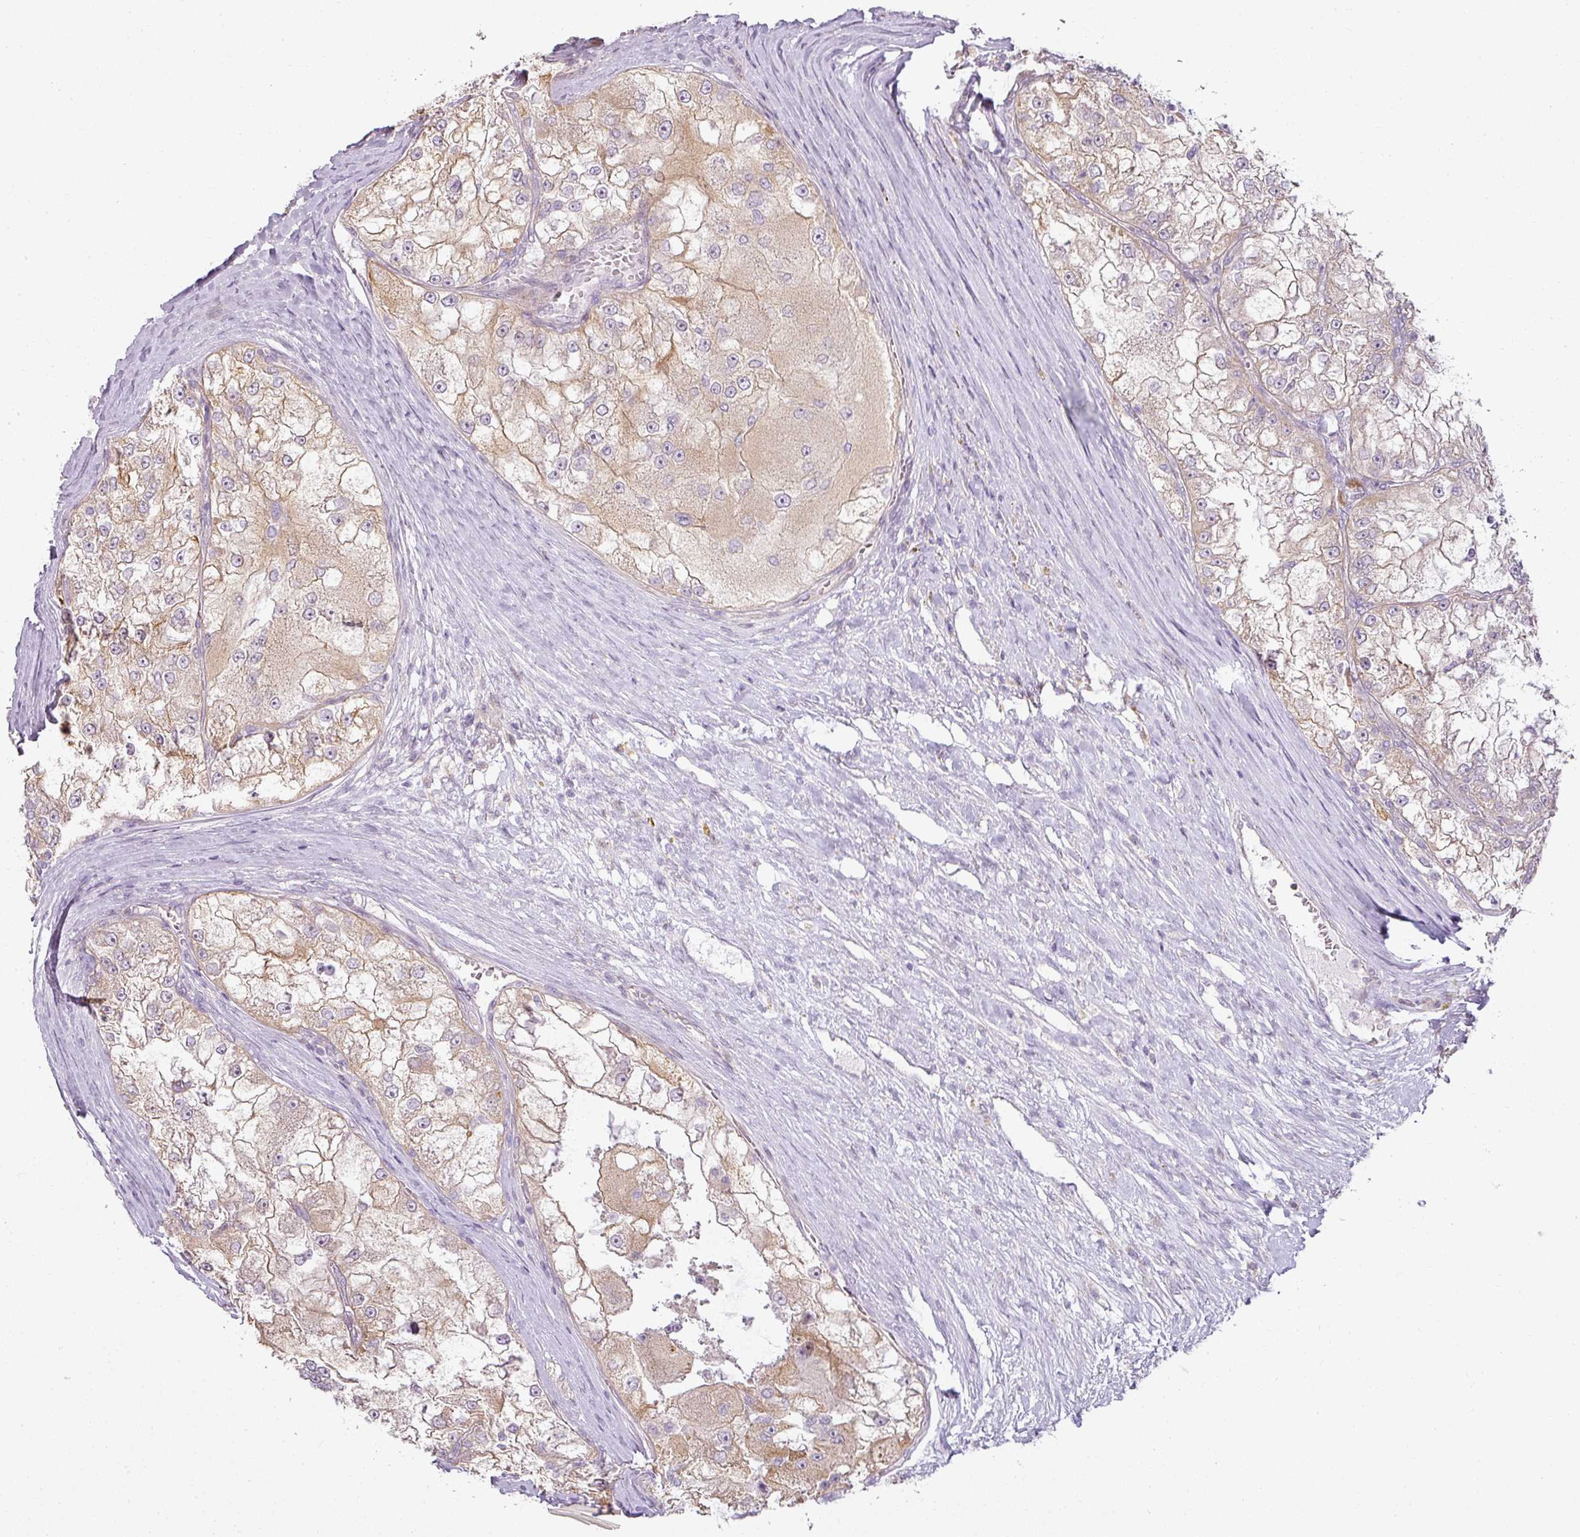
{"staining": {"intensity": "weak", "quantity": "25%-75%", "location": "cytoplasmic/membranous"}, "tissue": "renal cancer", "cell_type": "Tumor cells", "image_type": "cancer", "snomed": [{"axis": "morphology", "description": "Adenocarcinoma, NOS"}, {"axis": "topography", "description": "Kidney"}], "caption": "Immunohistochemistry (IHC) micrograph of renal adenocarcinoma stained for a protein (brown), which shows low levels of weak cytoplasmic/membranous staining in about 25%-75% of tumor cells.", "gene": "LY75", "patient": {"sex": "female", "age": 72}}